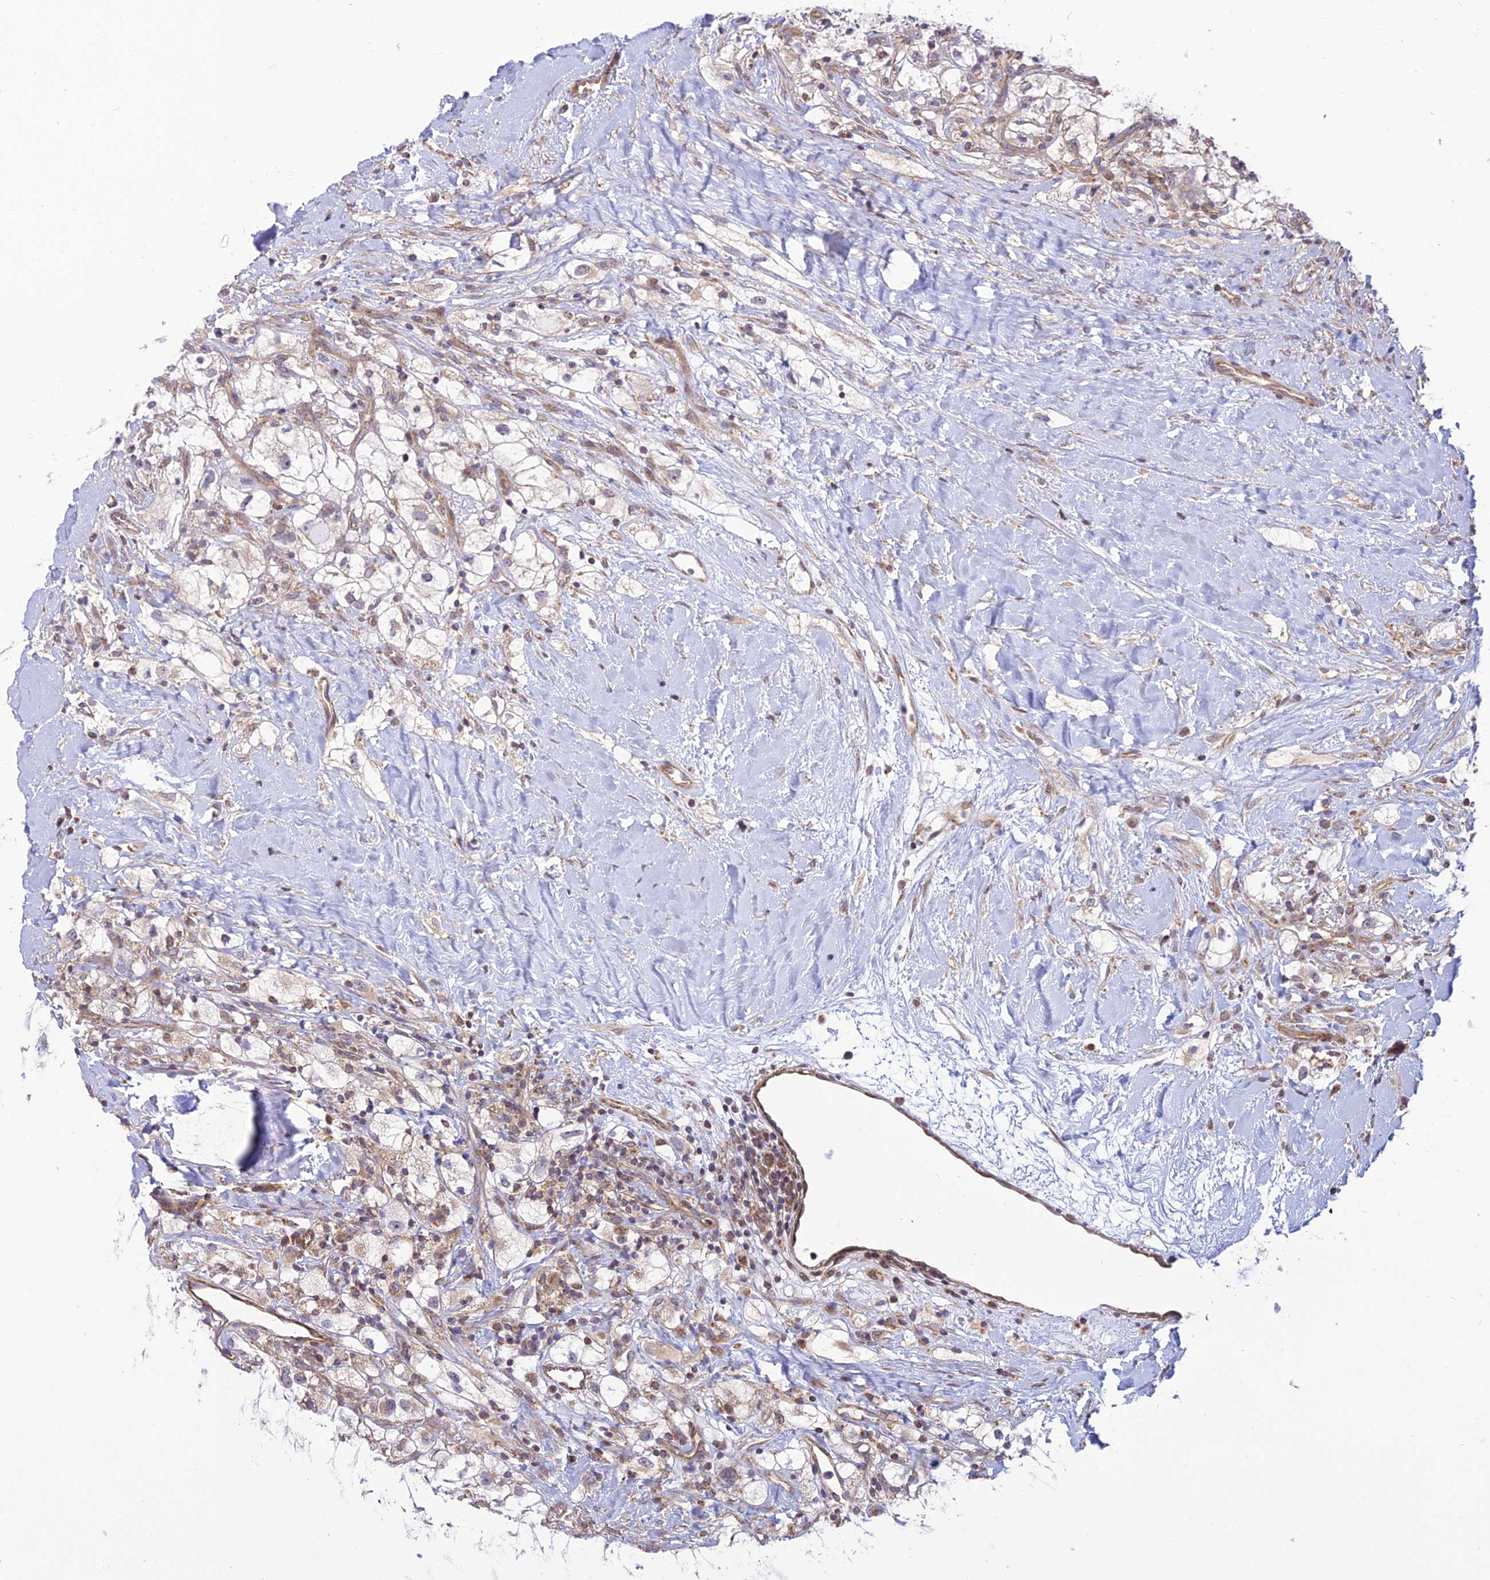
{"staining": {"intensity": "weak", "quantity": "25%-75%", "location": "cytoplasmic/membranous"}, "tissue": "renal cancer", "cell_type": "Tumor cells", "image_type": "cancer", "snomed": [{"axis": "morphology", "description": "Adenocarcinoma, NOS"}, {"axis": "topography", "description": "Kidney"}], "caption": "The histopathology image demonstrates staining of renal adenocarcinoma, revealing weak cytoplasmic/membranous protein positivity (brown color) within tumor cells.", "gene": "HOOK2", "patient": {"sex": "male", "age": 59}}